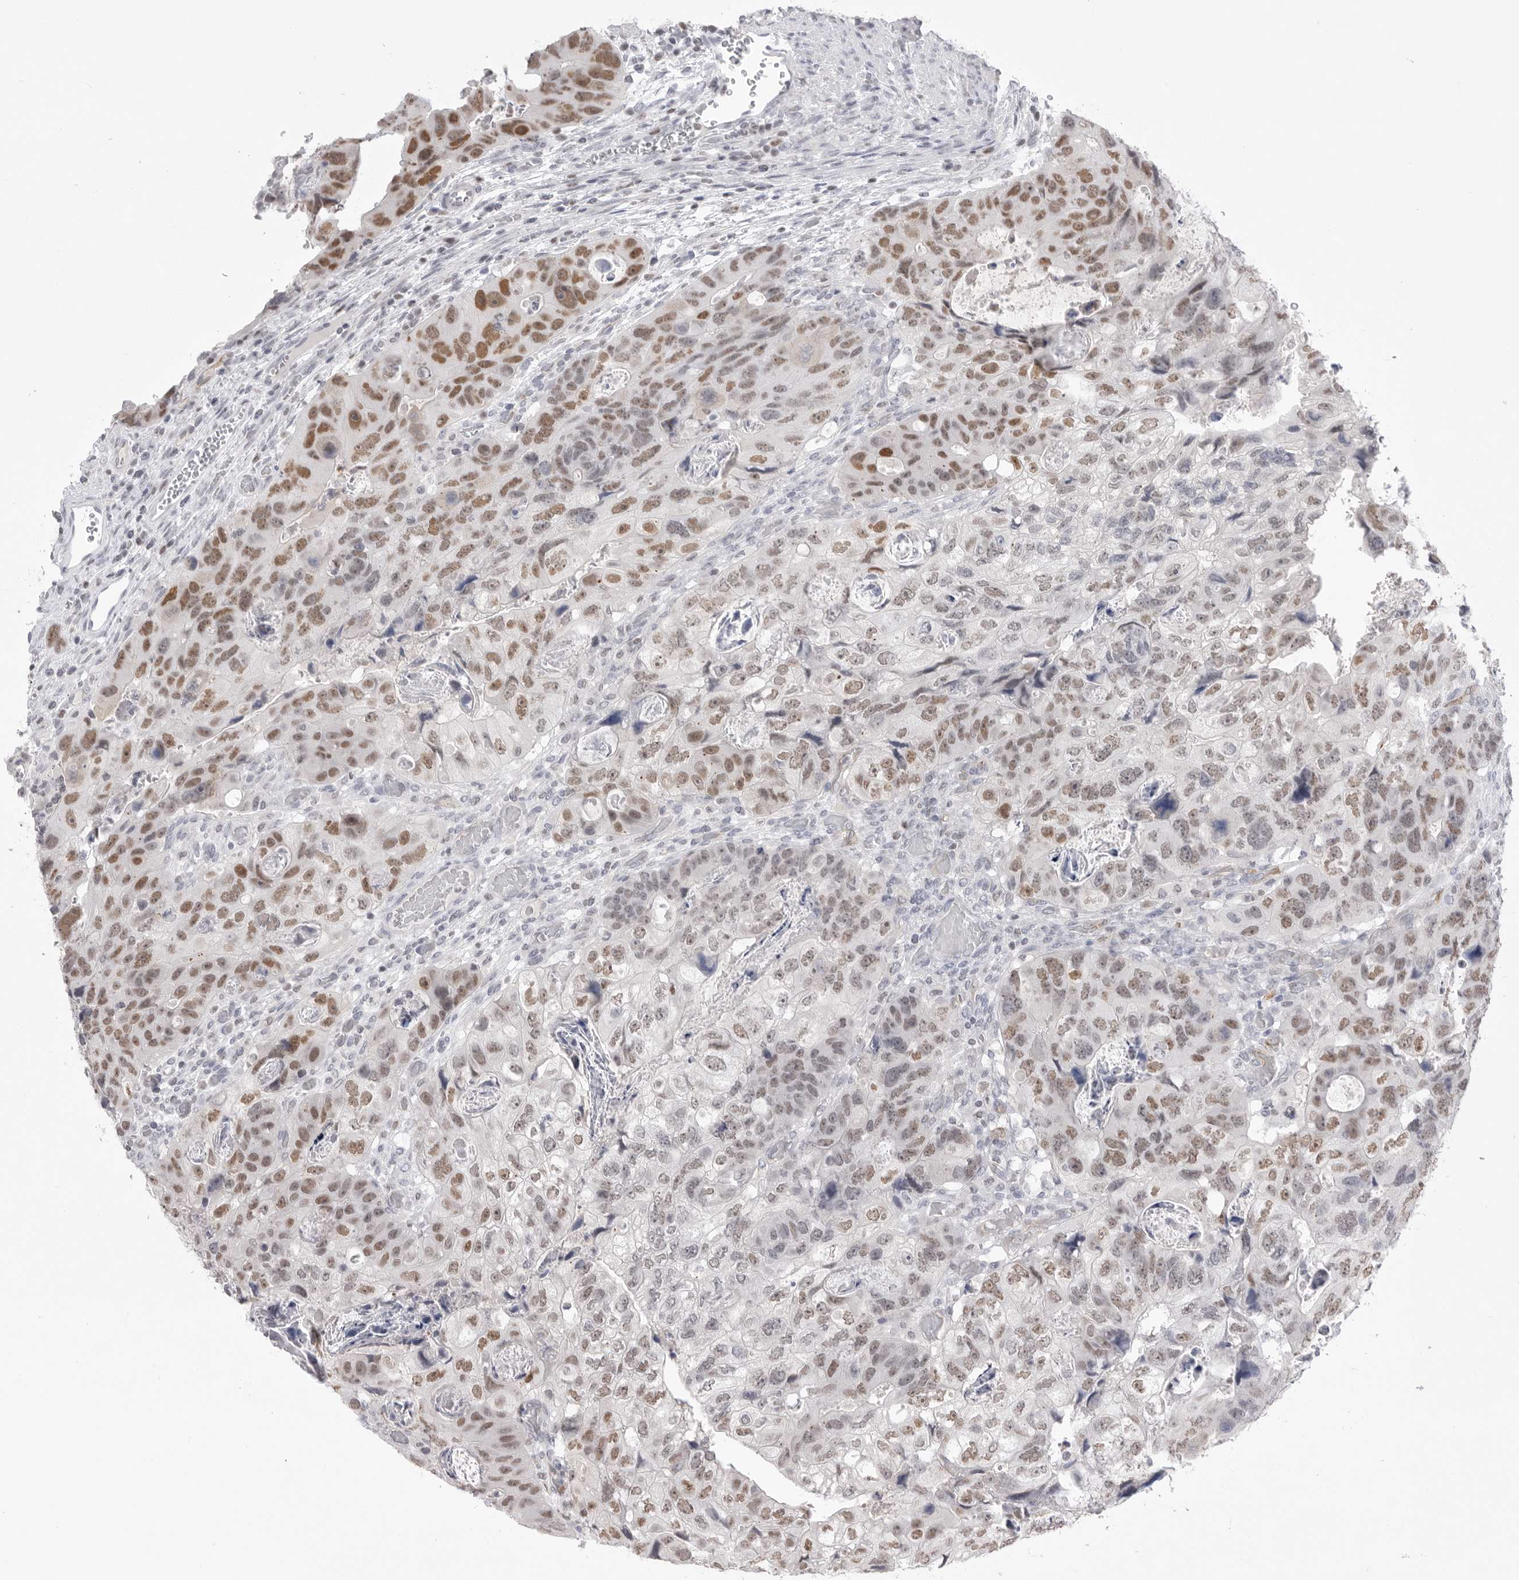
{"staining": {"intensity": "moderate", "quantity": ">75%", "location": "nuclear"}, "tissue": "colorectal cancer", "cell_type": "Tumor cells", "image_type": "cancer", "snomed": [{"axis": "morphology", "description": "Adenocarcinoma, NOS"}, {"axis": "topography", "description": "Rectum"}], "caption": "DAB immunohistochemical staining of colorectal adenocarcinoma displays moderate nuclear protein positivity in approximately >75% of tumor cells.", "gene": "ZBTB7B", "patient": {"sex": "male", "age": 59}}